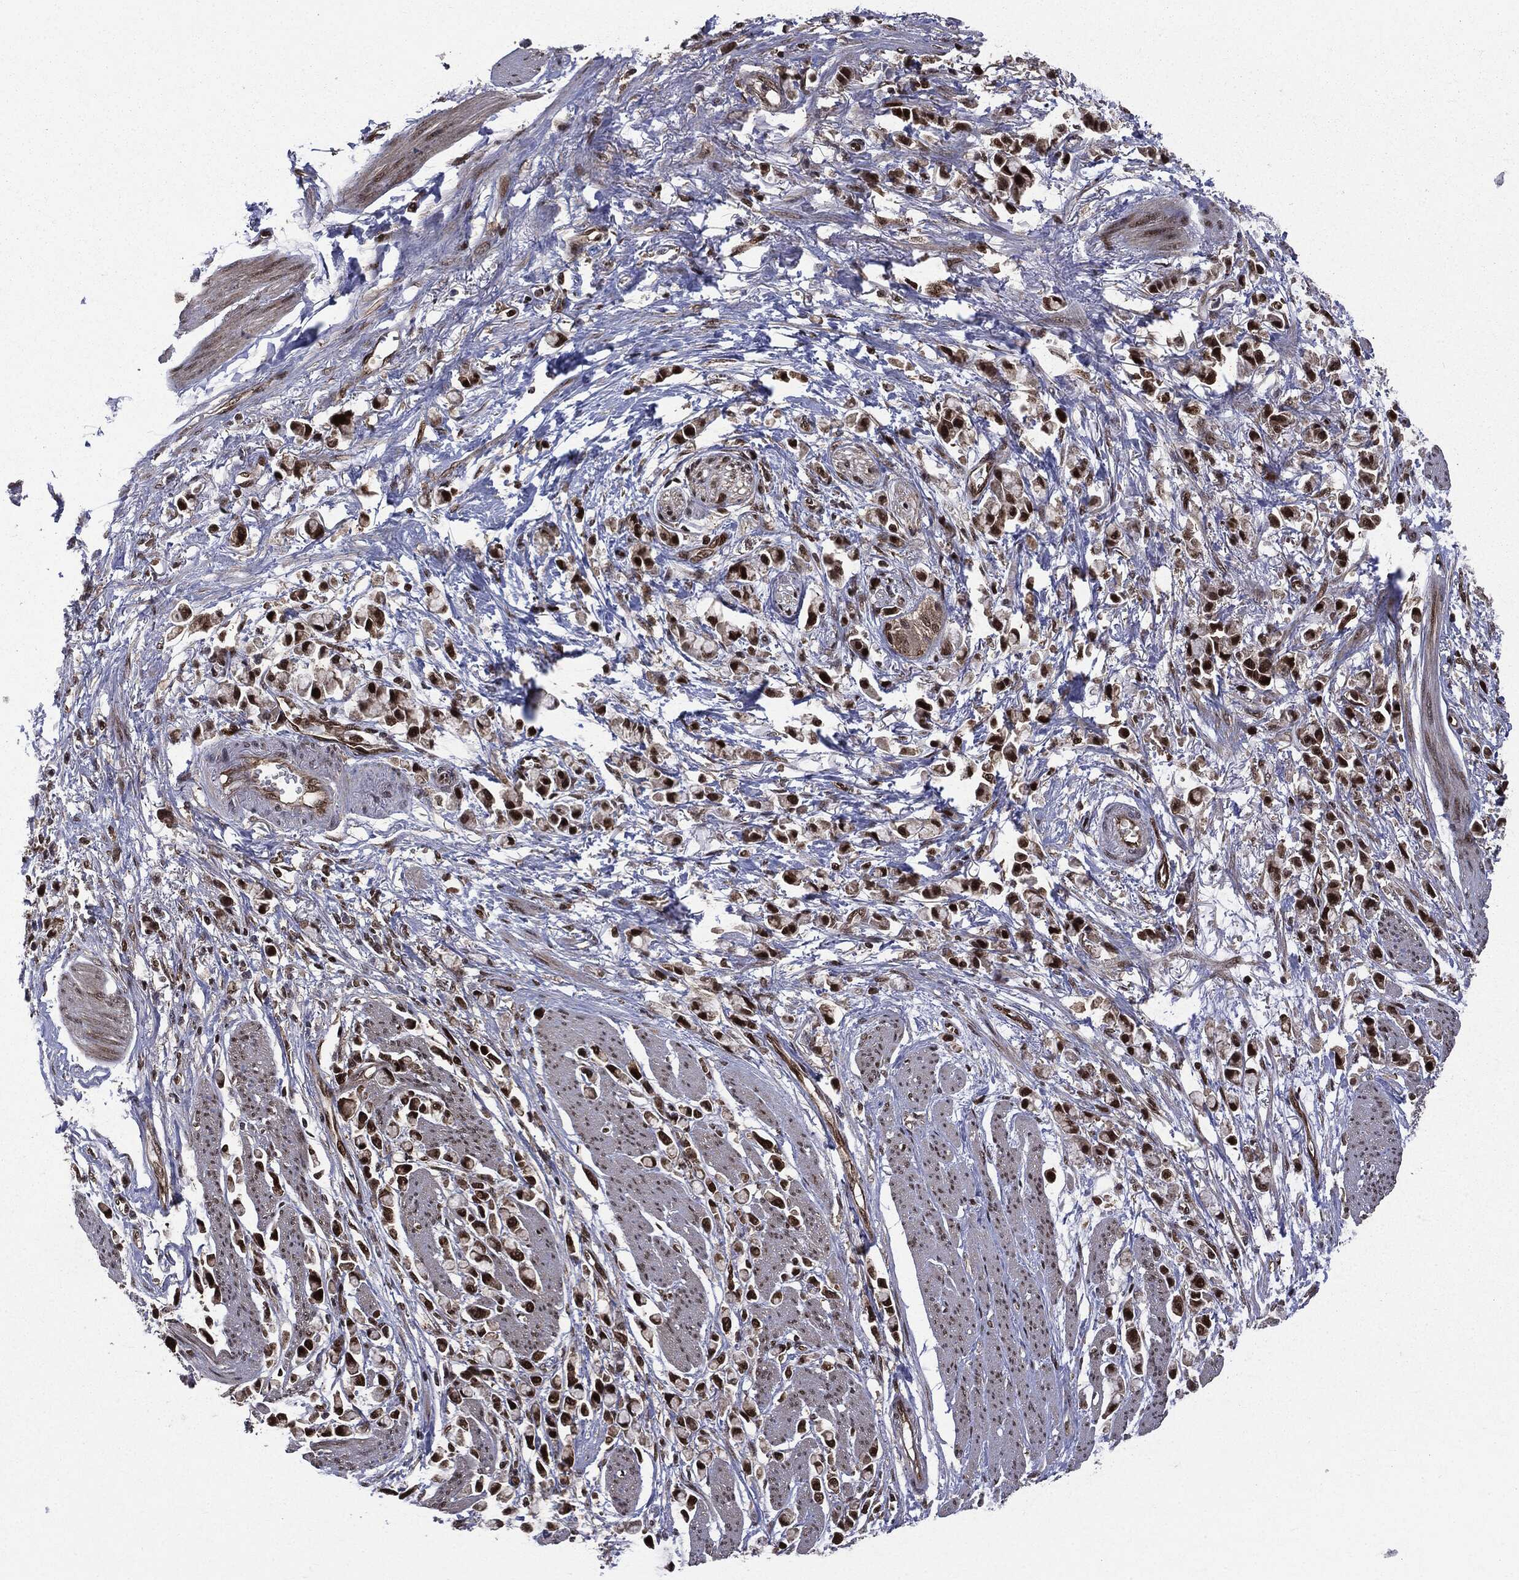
{"staining": {"intensity": "strong", "quantity": ">75%", "location": "cytoplasmic/membranous,nuclear"}, "tissue": "stomach cancer", "cell_type": "Tumor cells", "image_type": "cancer", "snomed": [{"axis": "morphology", "description": "Adenocarcinoma, NOS"}, {"axis": "topography", "description": "Stomach"}], "caption": "The micrograph reveals immunohistochemical staining of stomach cancer. There is strong cytoplasmic/membranous and nuclear positivity is present in about >75% of tumor cells. The protein of interest is stained brown, and the nuclei are stained in blue (DAB IHC with brightfield microscopy, high magnification).", "gene": "PTPA", "patient": {"sex": "female", "age": 81}}